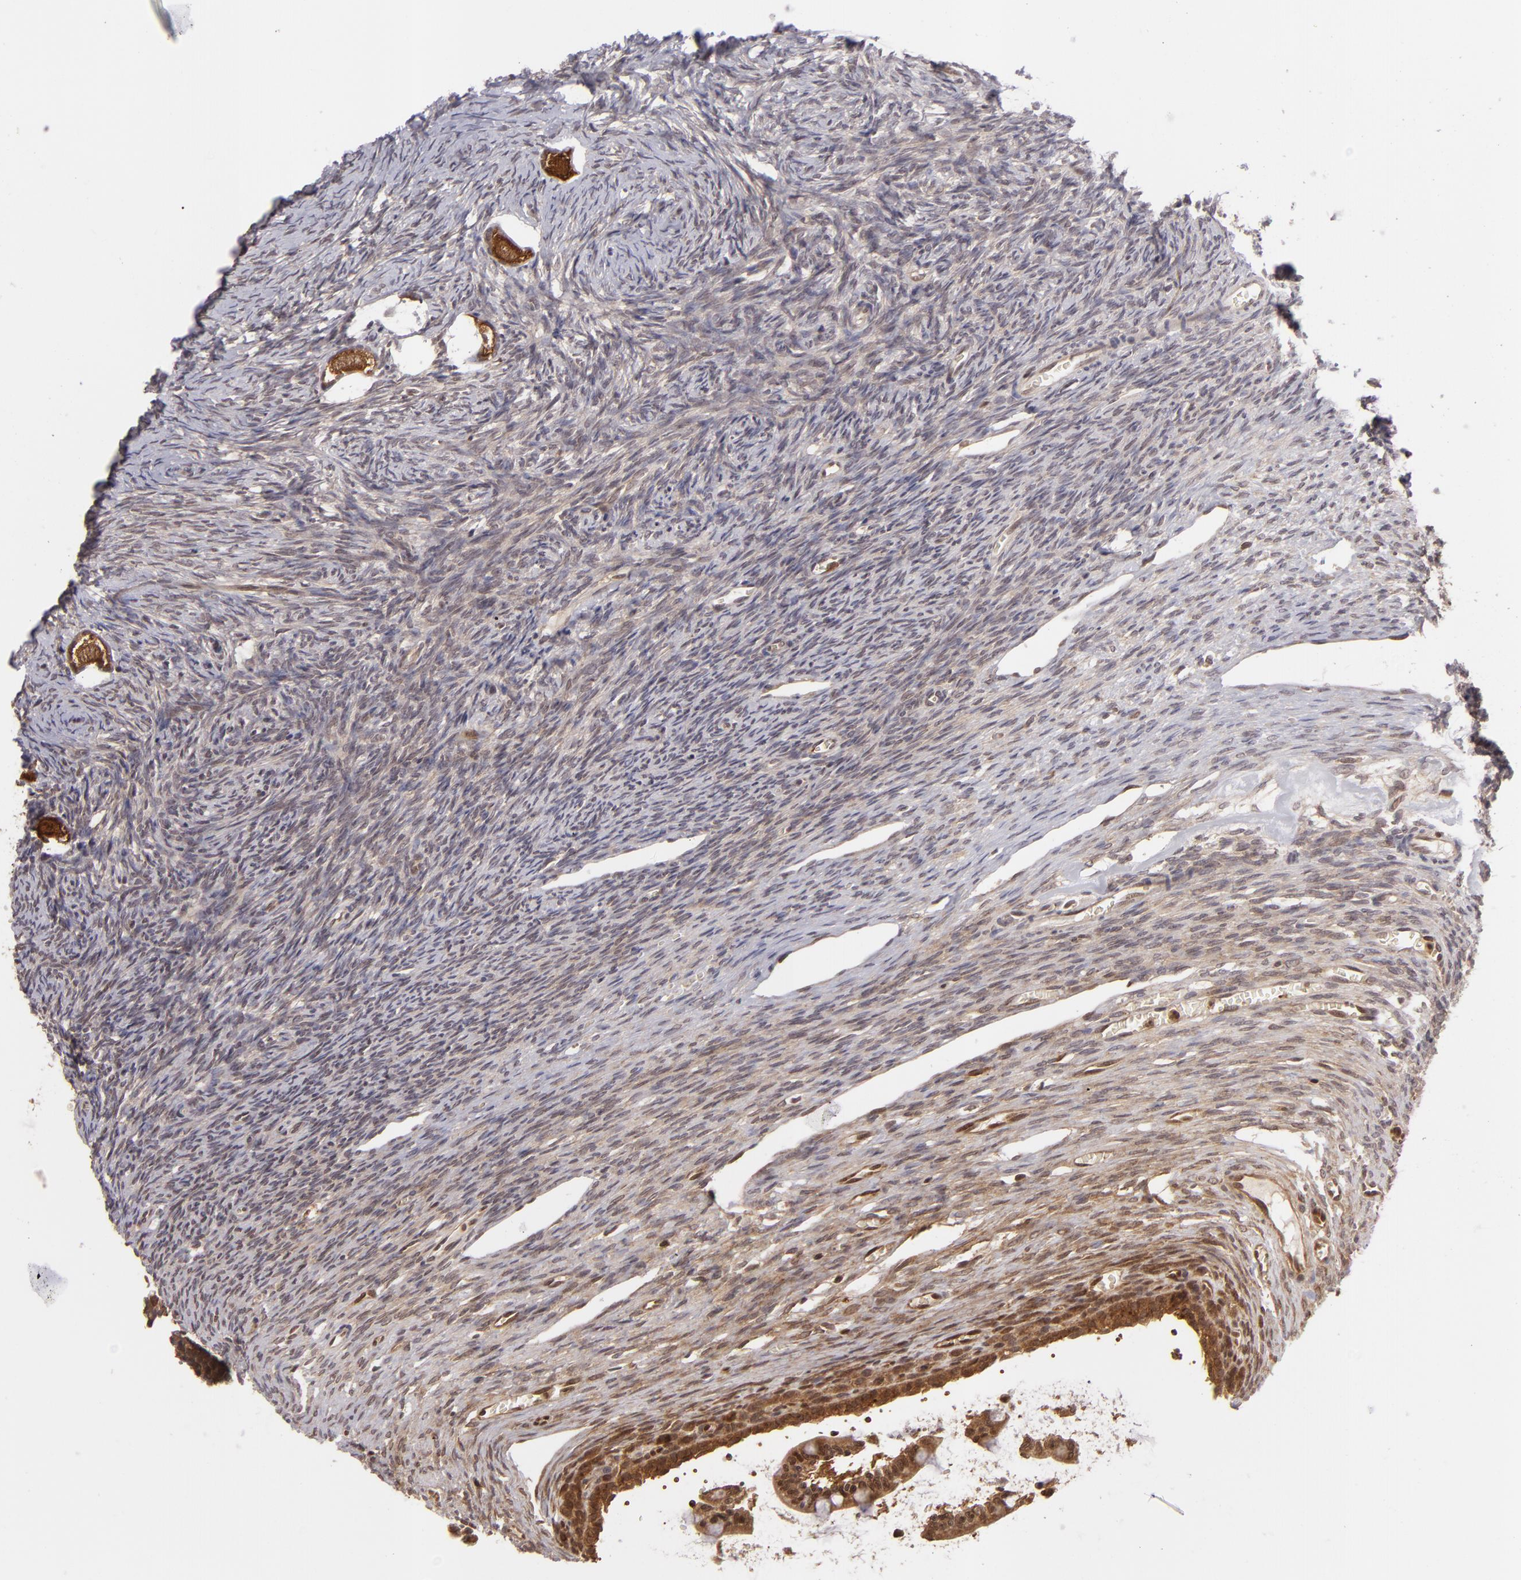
{"staining": {"intensity": "strong", "quantity": ">75%", "location": "cytoplasmic/membranous,nuclear"}, "tissue": "ovary", "cell_type": "Follicle cells", "image_type": "normal", "snomed": [{"axis": "morphology", "description": "Normal tissue, NOS"}, {"axis": "topography", "description": "Ovary"}], "caption": "High-power microscopy captured an IHC image of benign ovary, revealing strong cytoplasmic/membranous,nuclear expression in approximately >75% of follicle cells. (DAB (3,3'-diaminobenzidine) IHC with brightfield microscopy, high magnification).", "gene": "ZBTB33", "patient": {"sex": "female", "age": 27}}